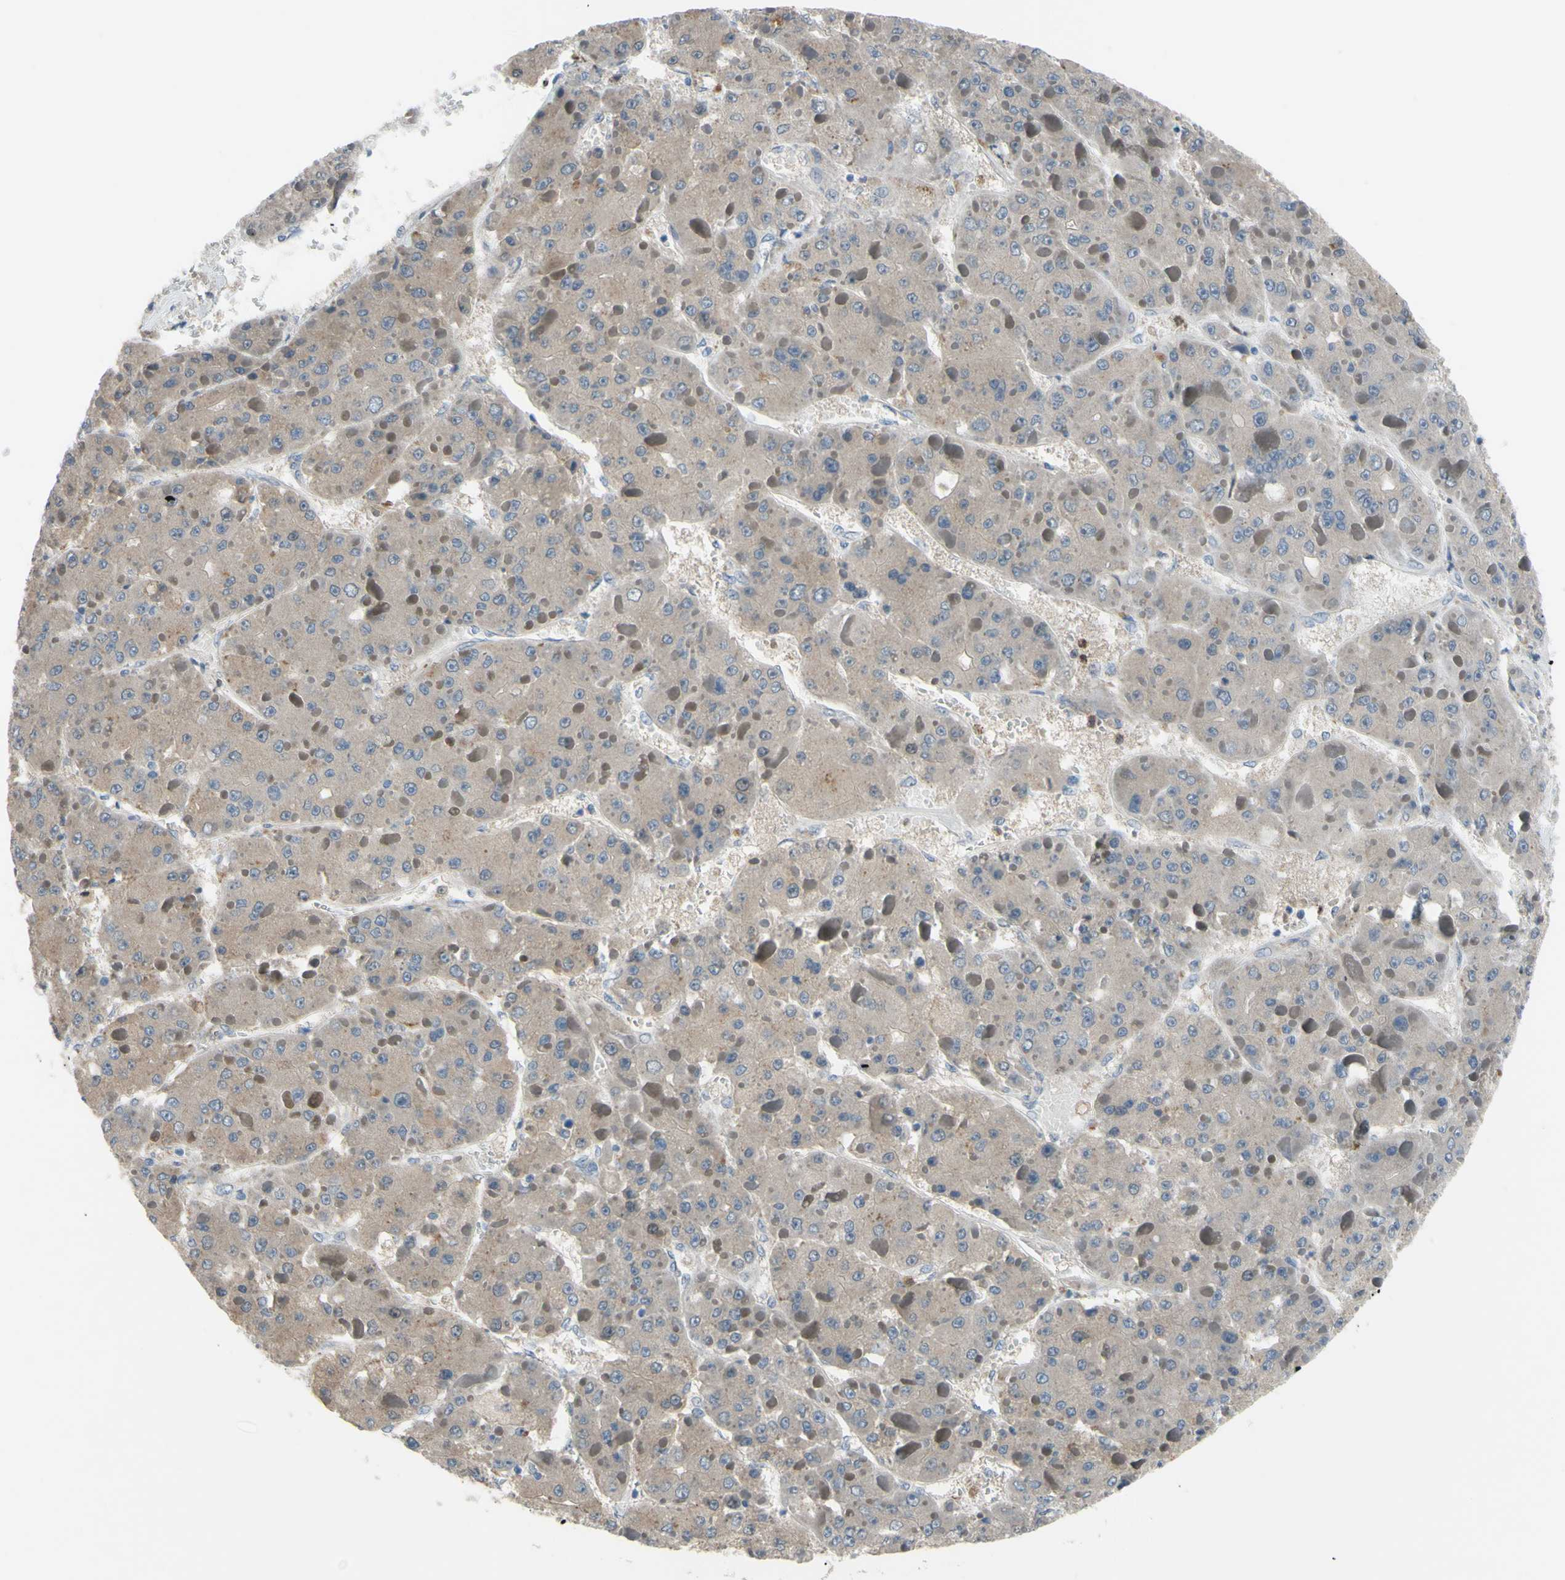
{"staining": {"intensity": "weak", "quantity": ">75%", "location": "cytoplasmic/membranous"}, "tissue": "liver cancer", "cell_type": "Tumor cells", "image_type": "cancer", "snomed": [{"axis": "morphology", "description": "Carcinoma, Hepatocellular, NOS"}, {"axis": "topography", "description": "Liver"}], "caption": "Weak cytoplasmic/membranous protein positivity is seen in approximately >75% of tumor cells in liver cancer (hepatocellular carcinoma).", "gene": "GRAMD2B", "patient": {"sex": "female", "age": 73}}